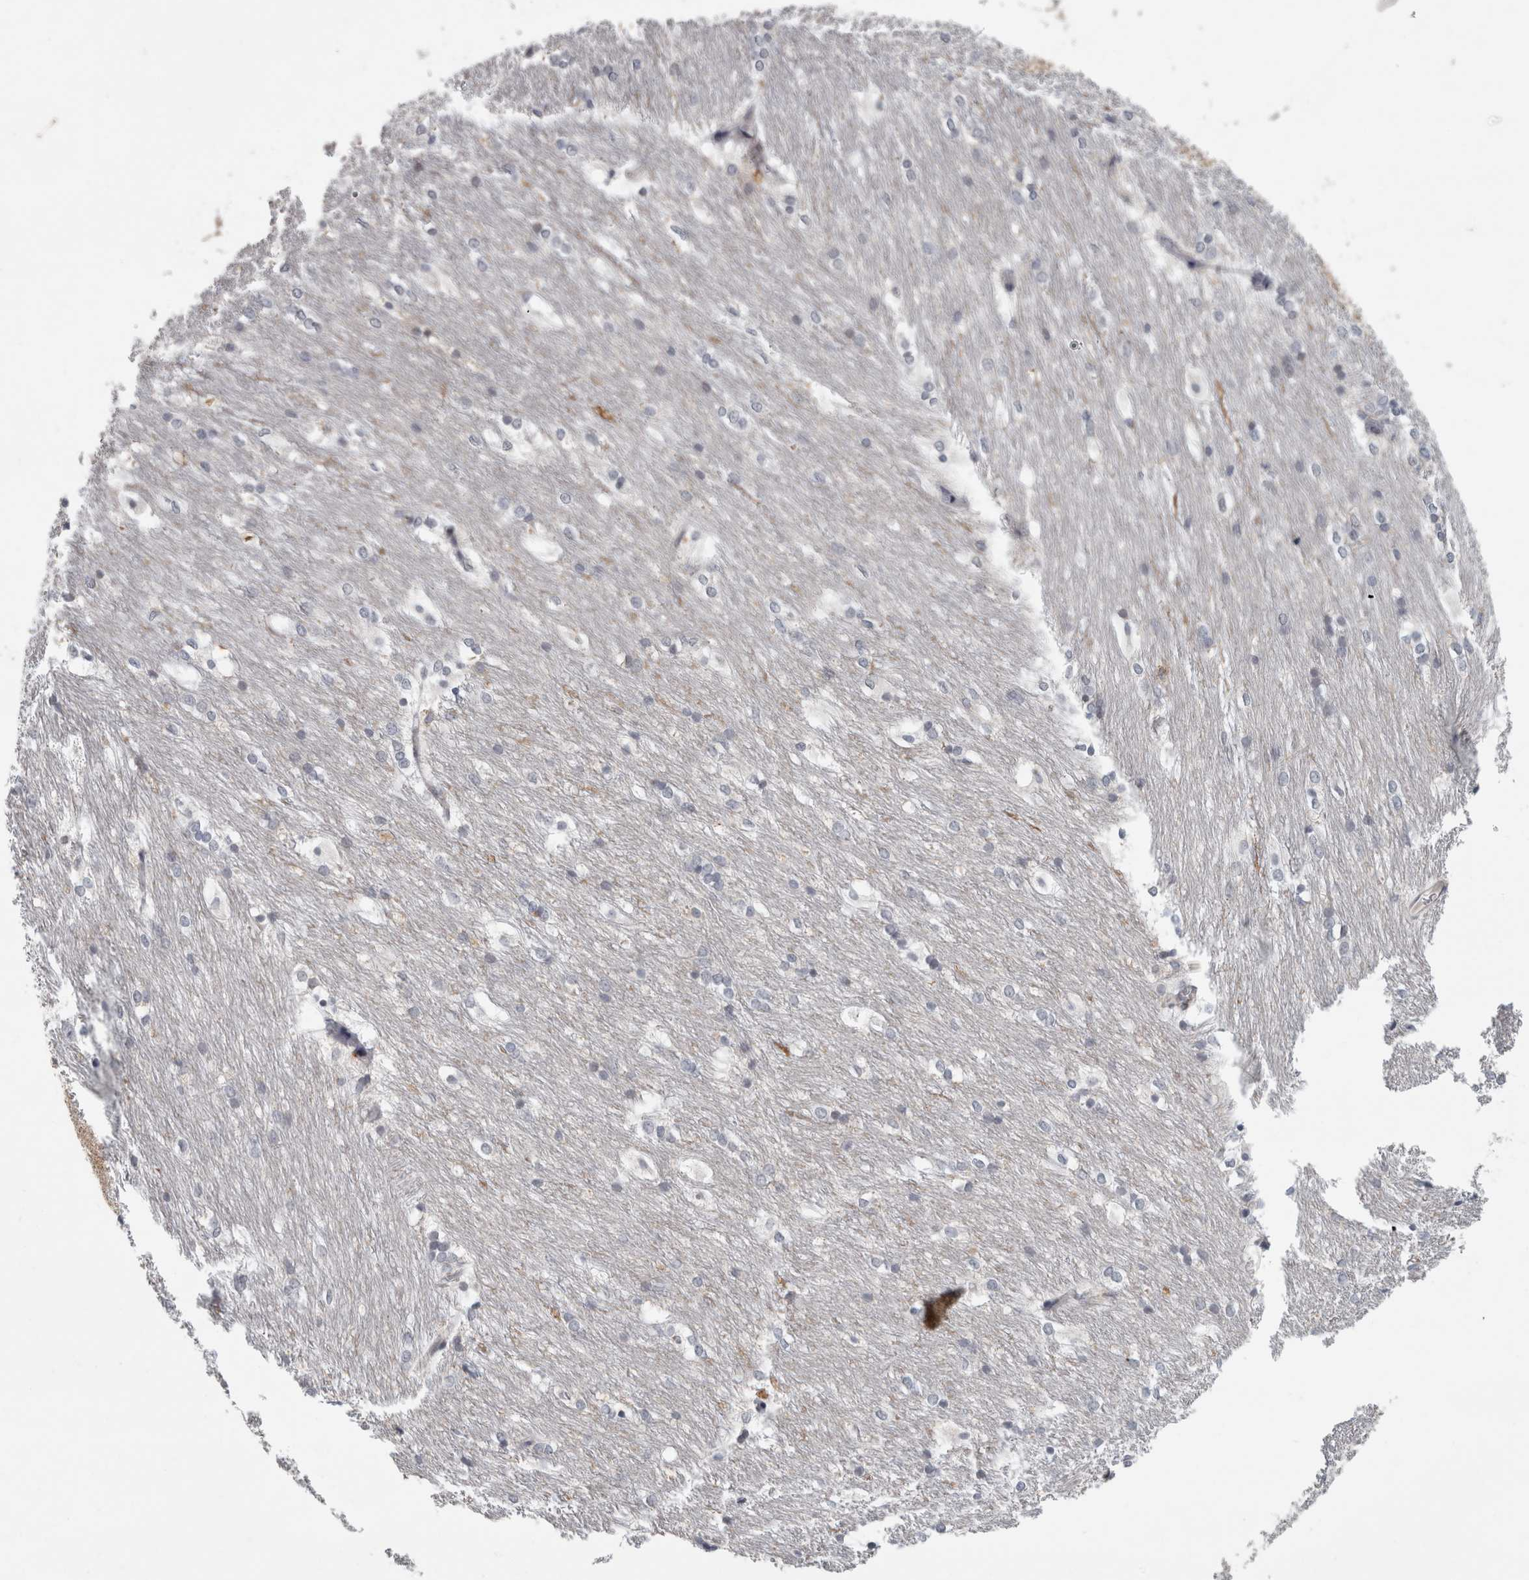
{"staining": {"intensity": "negative", "quantity": "none", "location": "none"}, "tissue": "caudate", "cell_type": "Glial cells", "image_type": "normal", "snomed": [{"axis": "morphology", "description": "Normal tissue, NOS"}, {"axis": "topography", "description": "Lateral ventricle wall"}], "caption": "Immunohistochemical staining of normal human caudate shows no significant expression in glial cells. (Brightfield microscopy of DAB immunohistochemistry at high magnification).", "gene": "UTP25", "patient": {"sex": "female", "age": 19}}